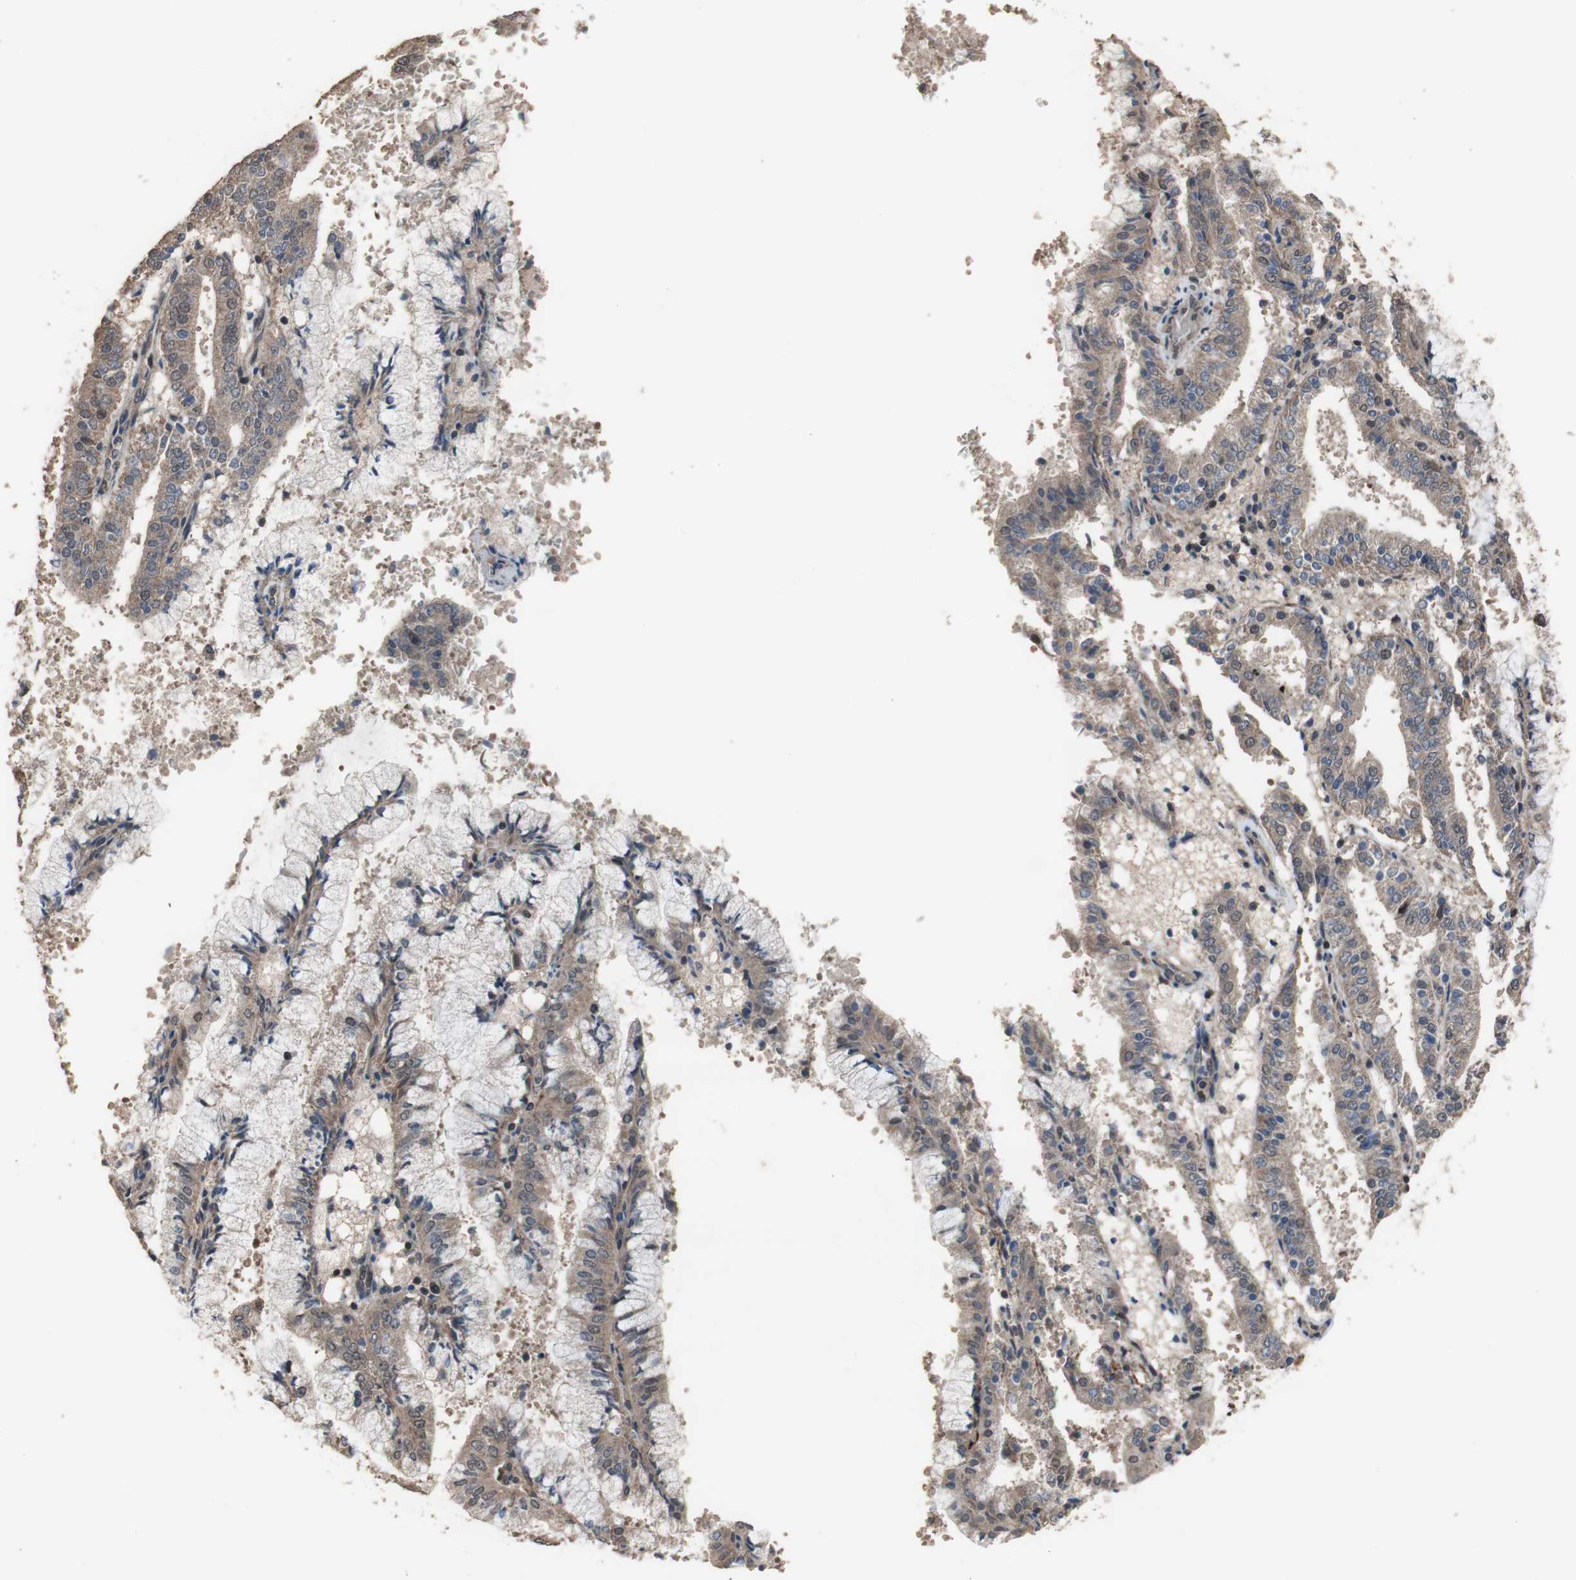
{"staining": {"intensity": "moderate", "quantity": ">75%", "location": "cytoplasmic/membranous"}, "tissue": "endometrial cancer", "cell_type": "Tumor cells", "image_type": "cancer", "snomed": [{"axis": "morphology", "description": "Adenocarcinoma, NOS"}, {"axis": "topography", "description": "Endometrium"}], "caption": "Adenocarcinoma (endometrial) stained with IHC displays moderate cytoplasmic/membranous positivity in about >75% of tumor cells.", "gene": "KANSL1", "patient": {"sex": "female", "age": 63}}